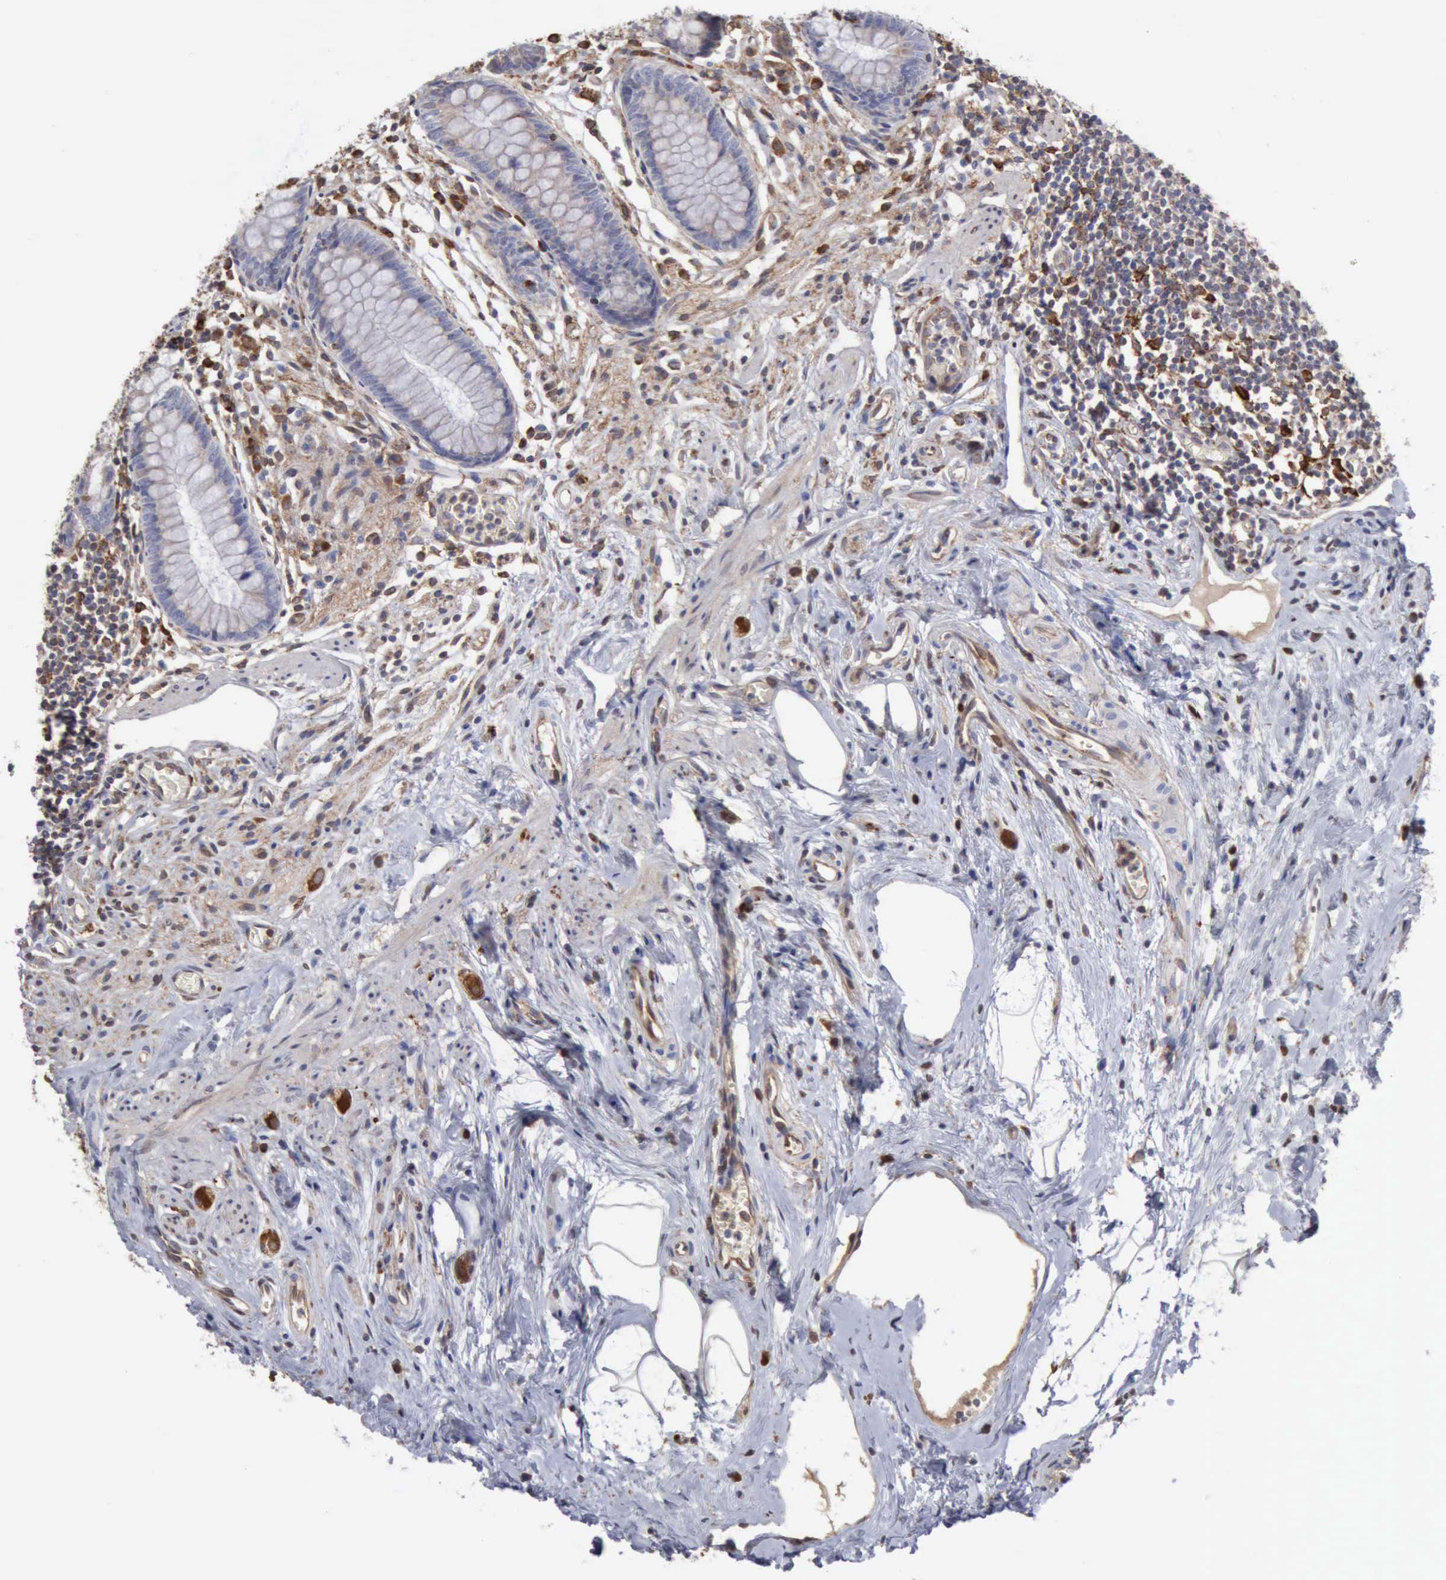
{"staining": {"intensity": "weak", "quantity": "25%-75%", "location": "cytoplasmic/membranous"}, "tissue": "appendix", "cell_type": "Glandular cells", "image_type": "normal", "snomed": [{"axis": "morphology", "description": "Normal tissue, NOS"}, {"axis": "topography", "description": "Appendix"}], "caption": "Benign appendix was stained to show a protein in brown. There is low levels of weak cytoplasmic/membranous staining in about 25%-75% of glandular cells.", "gene": "APOL2", "patient": {"sex": "male", "age": 38}}